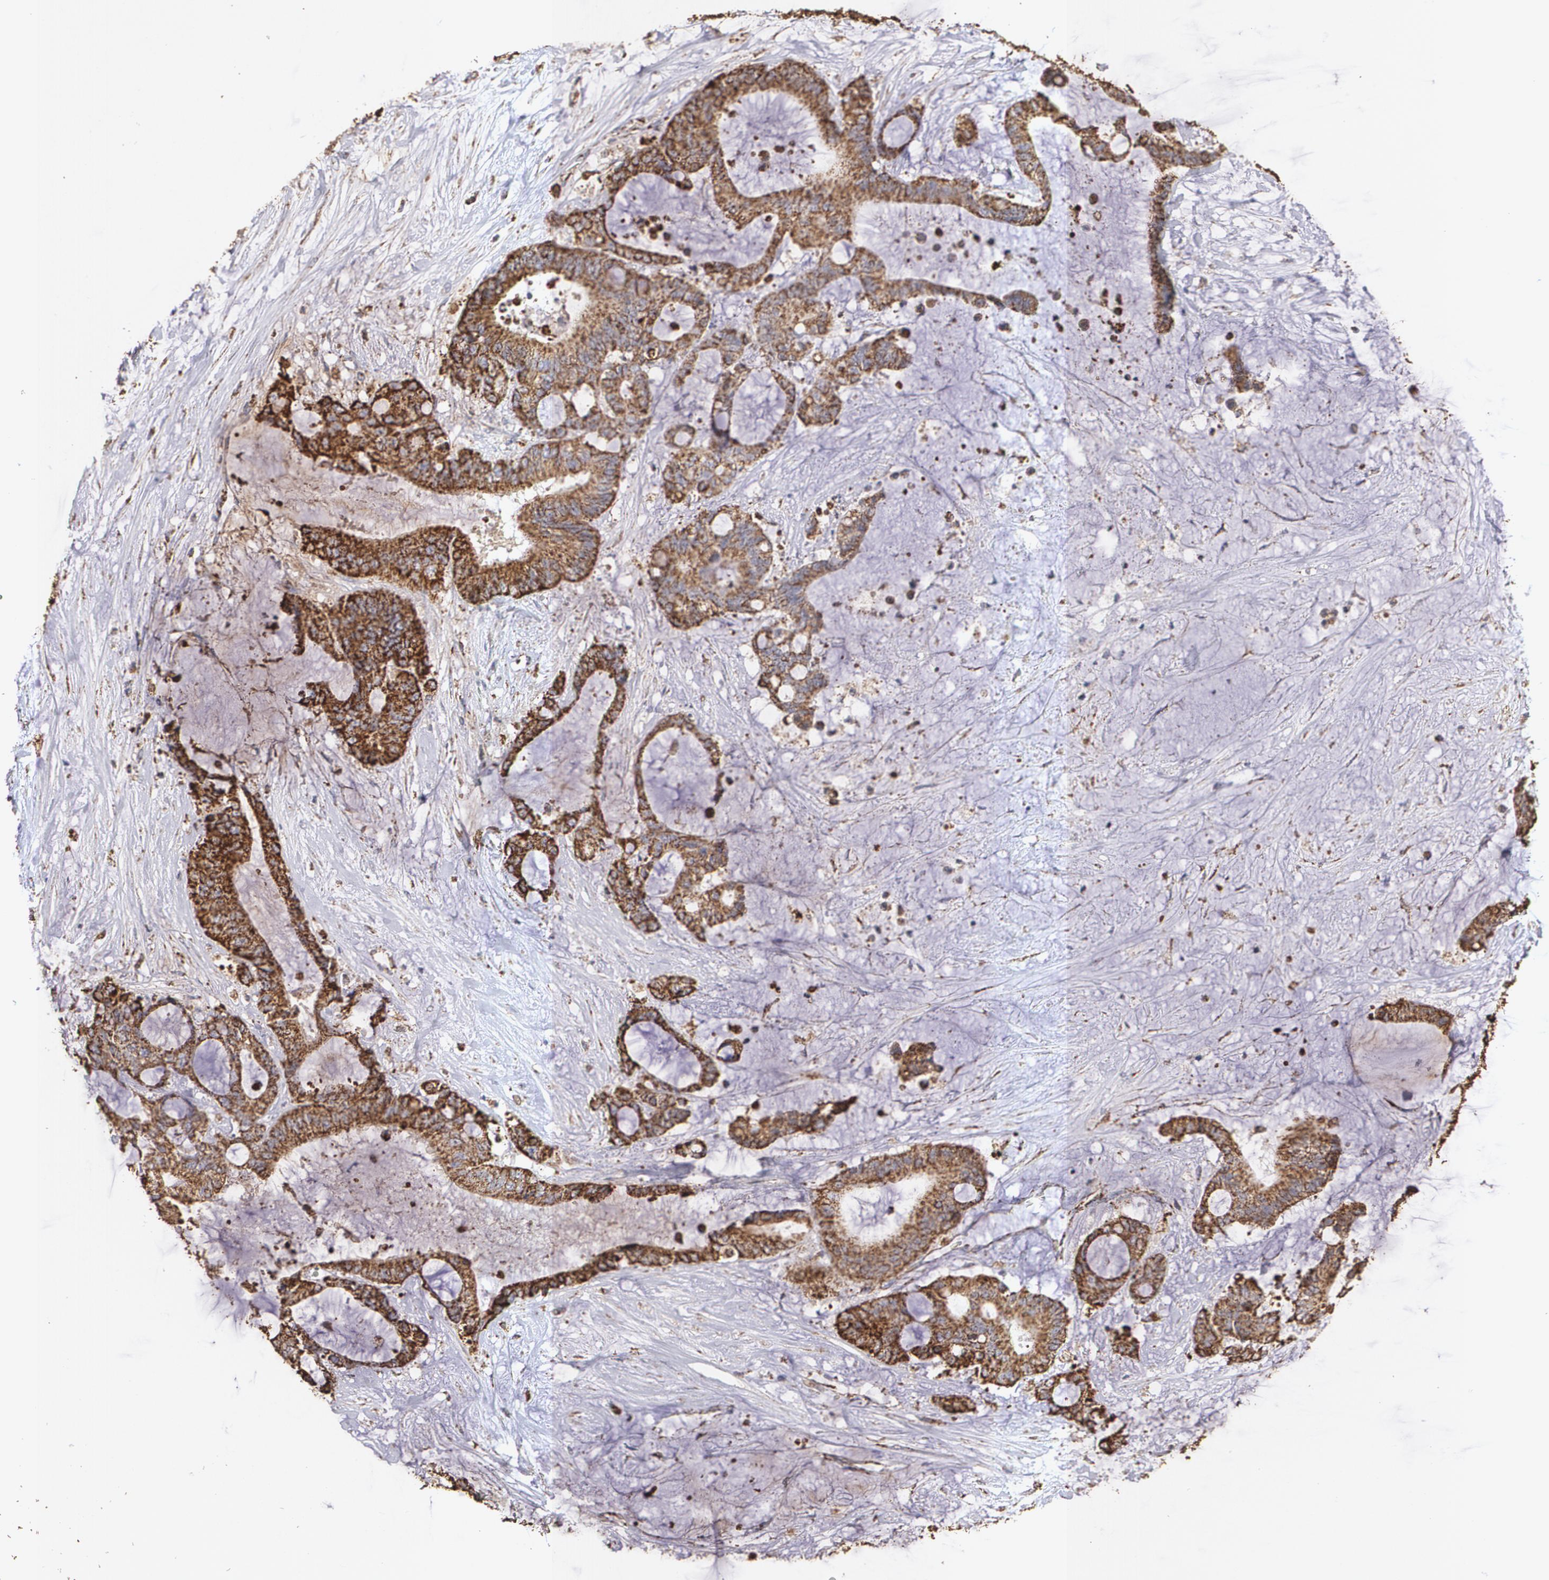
{"staining": {"intensity": "strong", "quantity": ">75%", "location": "cytoplasmic/membranous"}, "tissue": "liver cancer", "cell_type": "Tumor cells", "image_type": "cancer", "snomed": [{"axis": "morphology", "description": "Cholangiocarcinoma"}, {"axis": "topography", "description": "Liver"}], "caption": "Immunohistochemistry (DAB) staining of human liver cancer (cholangiocarcinoma) shows strong cytoplasmic/membranous protein positivity in about >75% of tumor cells.", "gene": "HSPD1", "patient": {"sex": "female", "age": 73}}